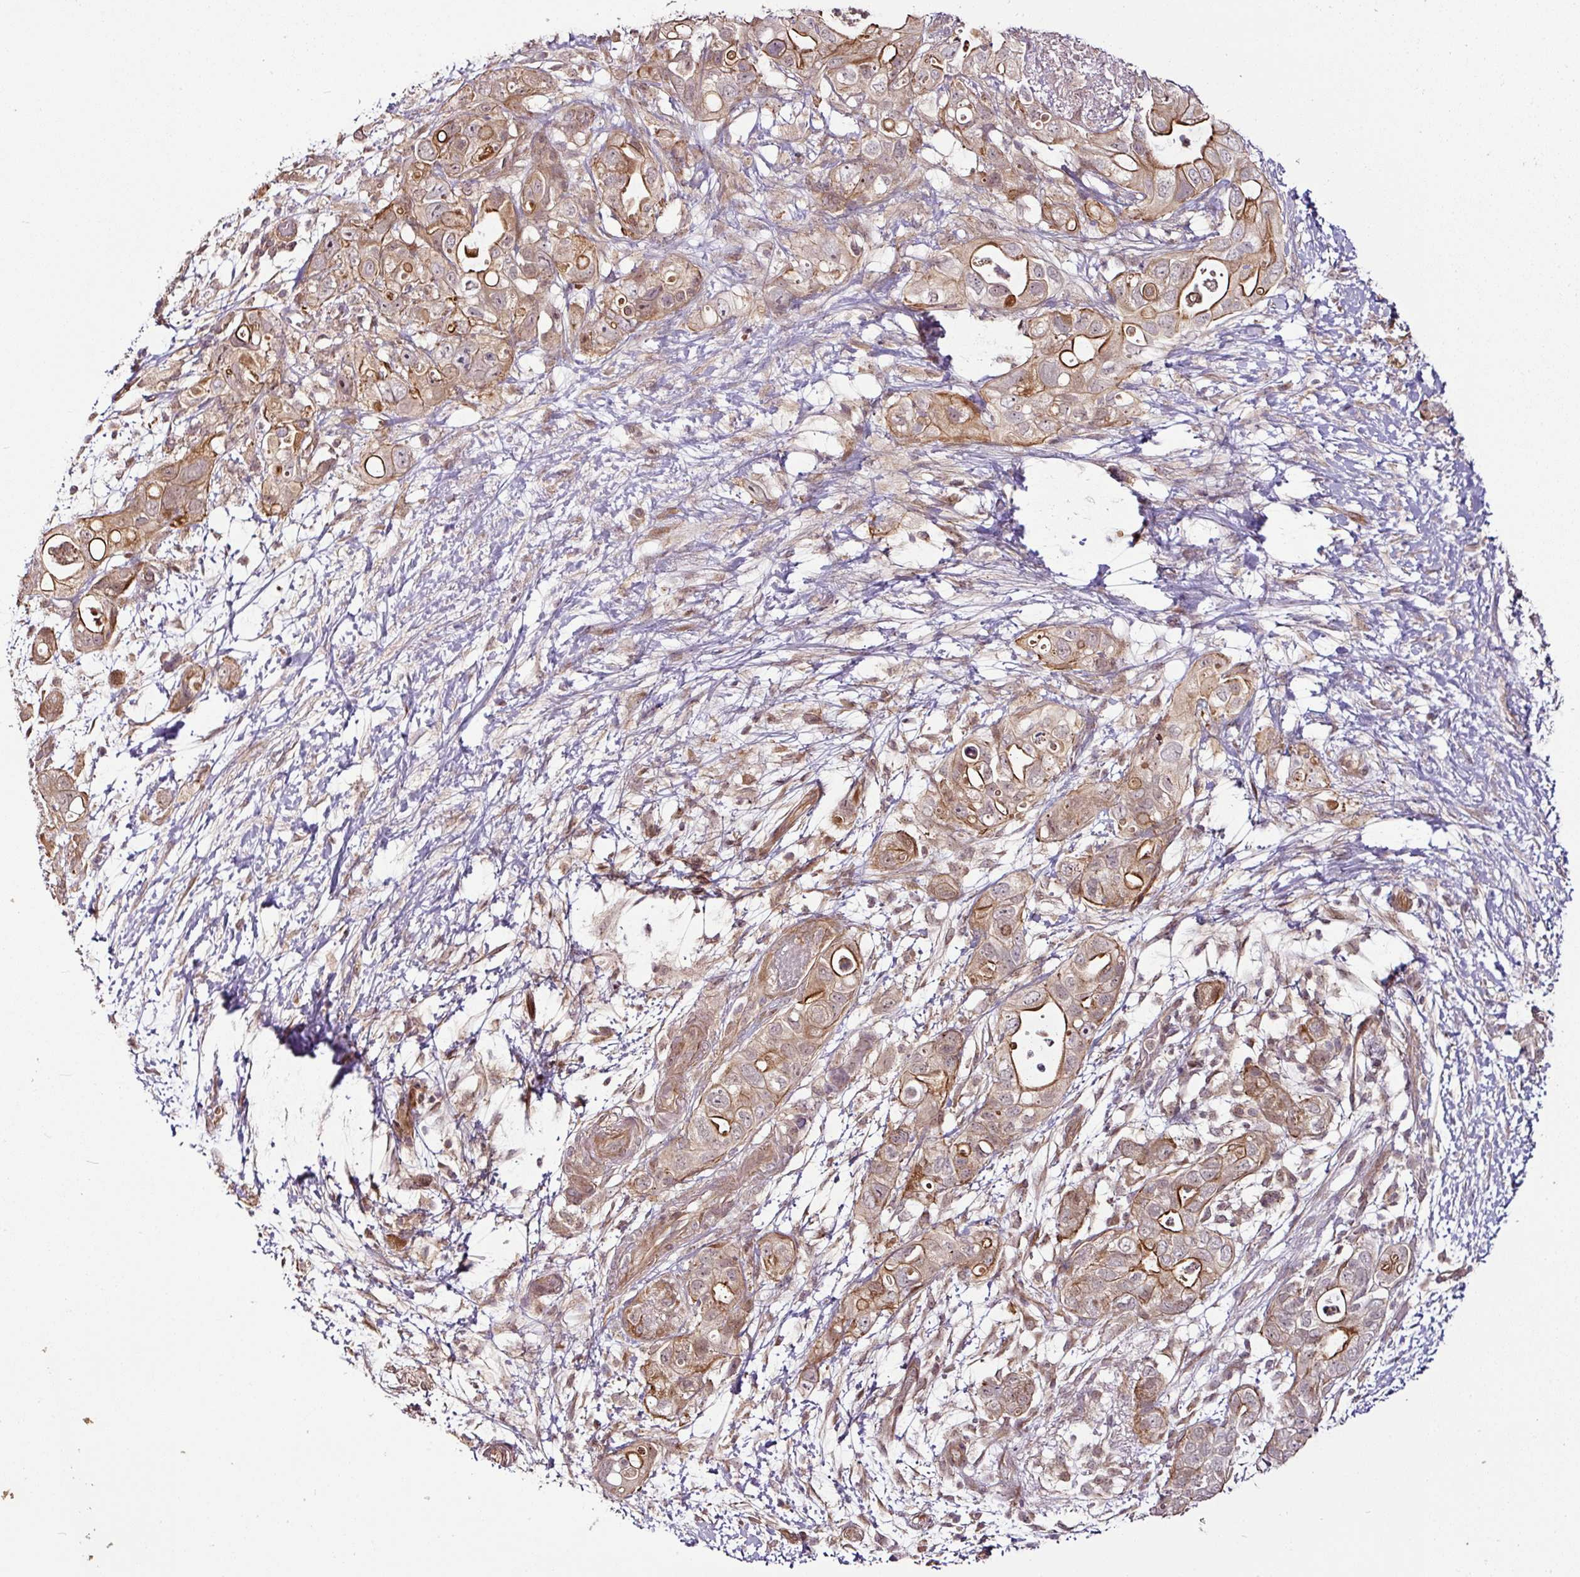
{"staining": {"intensity": "strong", "quantity": ">75%", "location": "cytoplasmic/membranous"}, "tissue": "pancreatic cancer", "cell_type": "Tumor cells", "image_type": "cancer", "snomed": [{"axis": "morphology", "description": "Adenocarcinoma, NOS"}, {"axis": "topography", "description": "Pancreas"}], "caption": "A micrograph showing strong cytoplasmic/membranous expression in approximately >75% of tumor cells in adenocarcinoma (pancreatic), as visualized by brown immunohistochemical staining.", "gene": "DCAF13", "patient": {"sex": "female", "age": 72}}